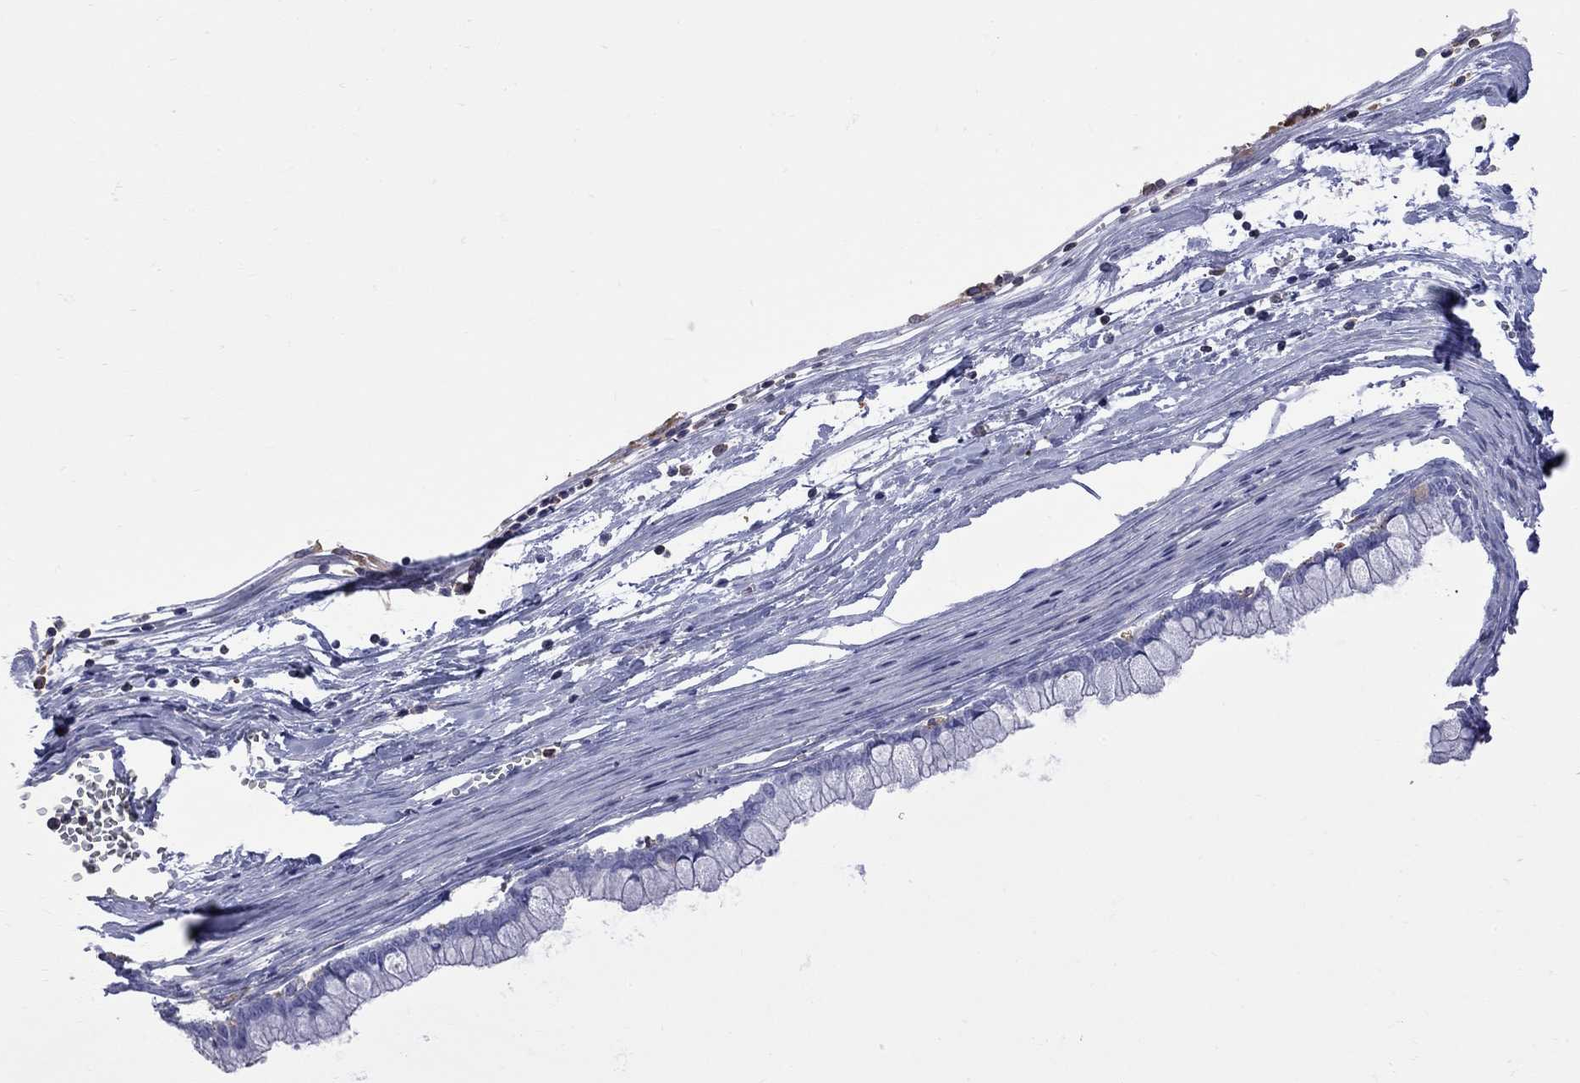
{"staining": {"intensity": "negative", "quantity": "none", "location": "none"}, "tissue": "ovarian cancer", "cell_type": "Tumor cells", "image_type": "cancer", "snomed": [{"axis": "morphology", "description": "Cystadenocarcinoma, mucinous, NOS"}, {"axis": "topography", "description": "Ovary"}], "caption": "The micrograph exhibits no significant positivity in tumor cells of ovarian cancer (mucinous cystadenocarcinoma). Brightfield microscopy of IHC stained with DAB (brown) and hematoxylin (blue), captured at high magnification.", "gene": "ABI3", "patient": {"sex": "female", "age": 67}}